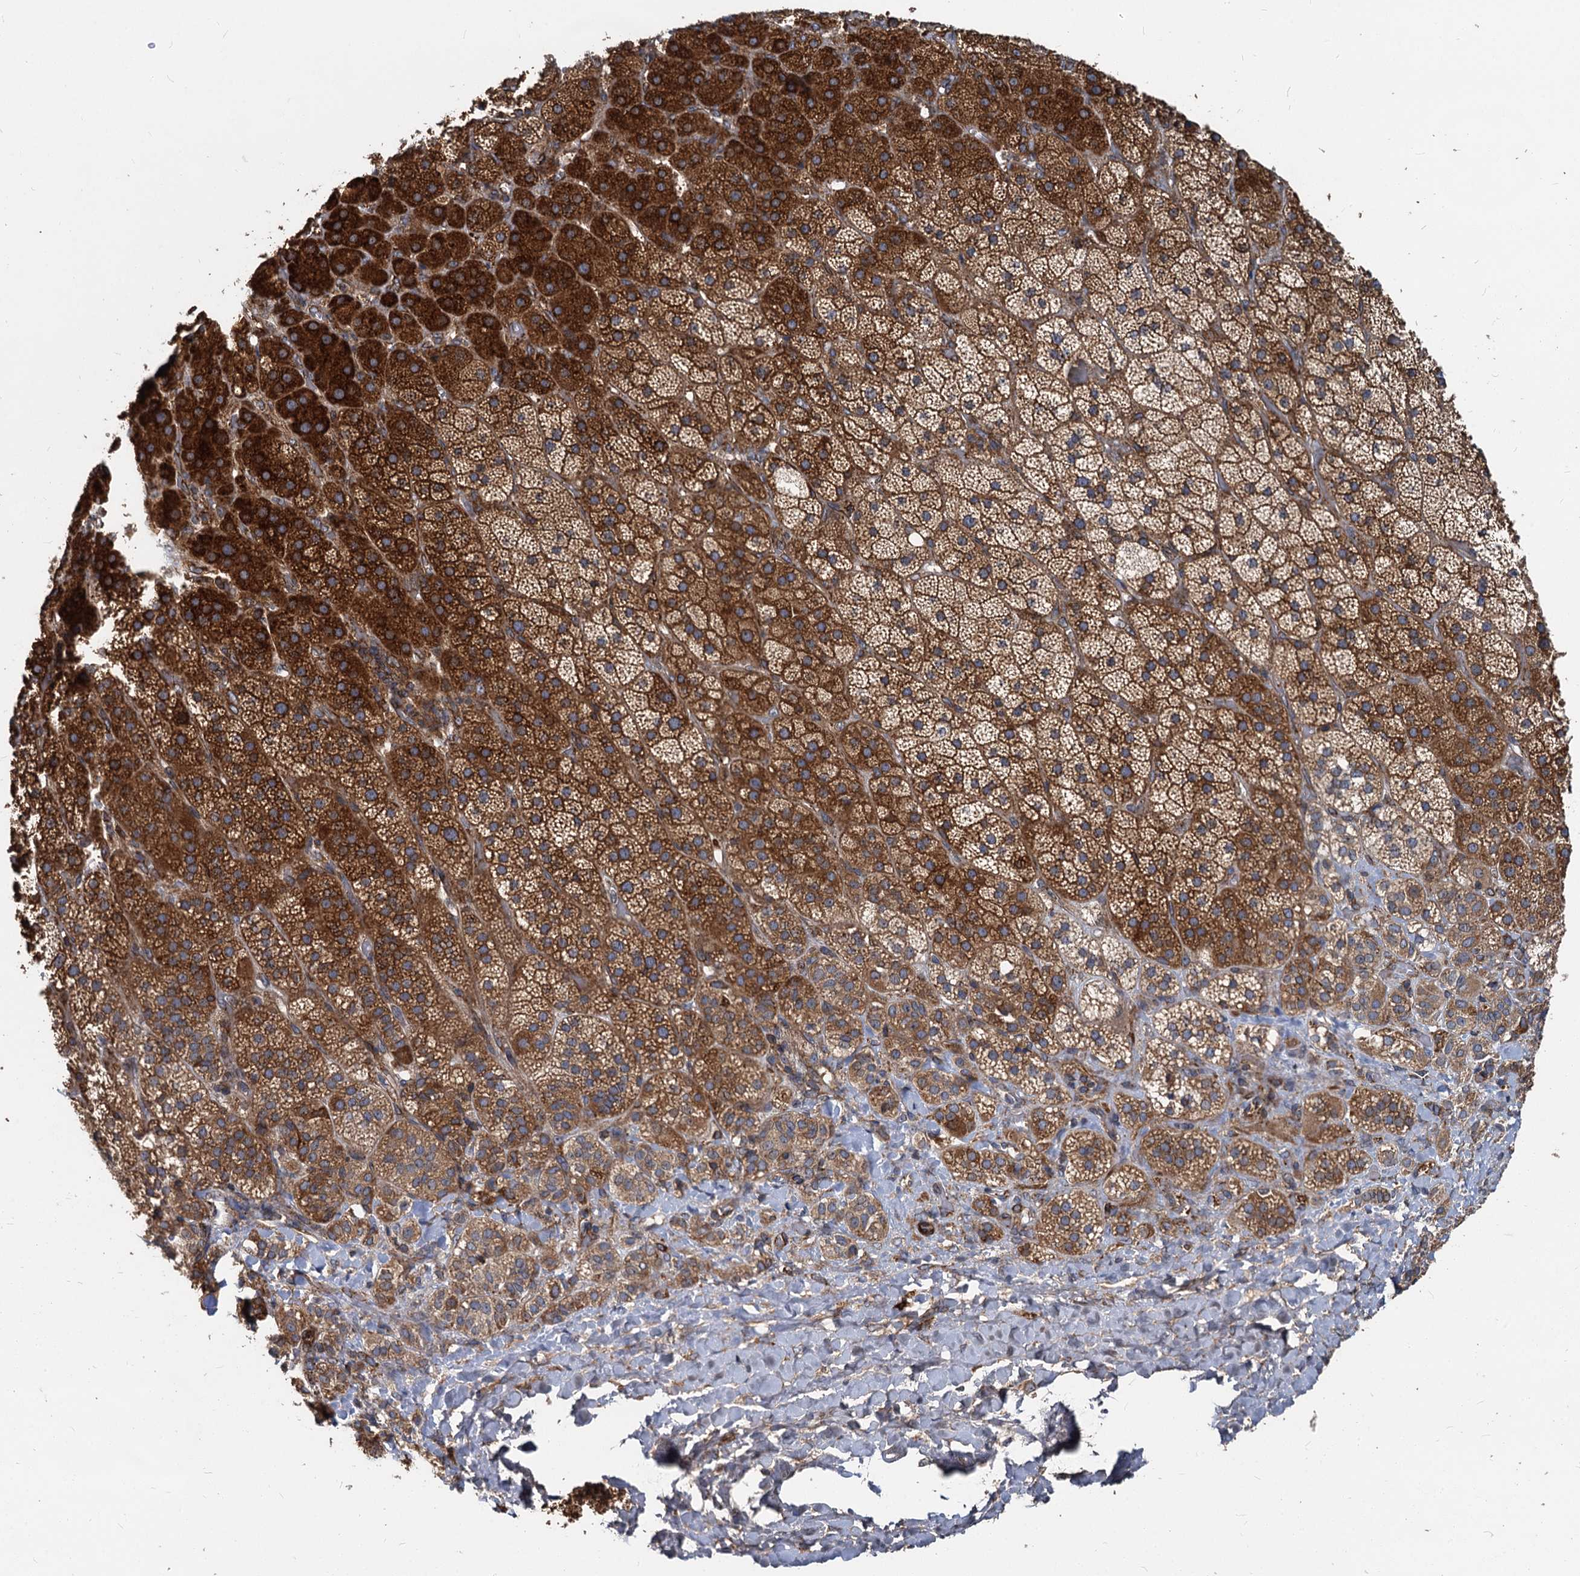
{"staining": {"intensity": "strong", "quantity": ">75%", "location": "cytoplasmic/membranous"}, "tissue": "adrenal gland", "cell_type": "Glandular cells", "image_type": "normal", "snomed": [{"axis": "morphology", "description": "Normal tissue, NOS"}, {"axis": "topography", "description": "Adrenal gland"}], "caption": "Immunohistochemistry (IHC) (DAB) staining of normal adrenal gland reveals strong cytoplasmic/membranous protein staining in approximately >75% of glandular cells.", "gene": "STIM1", "patient": {"sex": "male", "age": 57}}